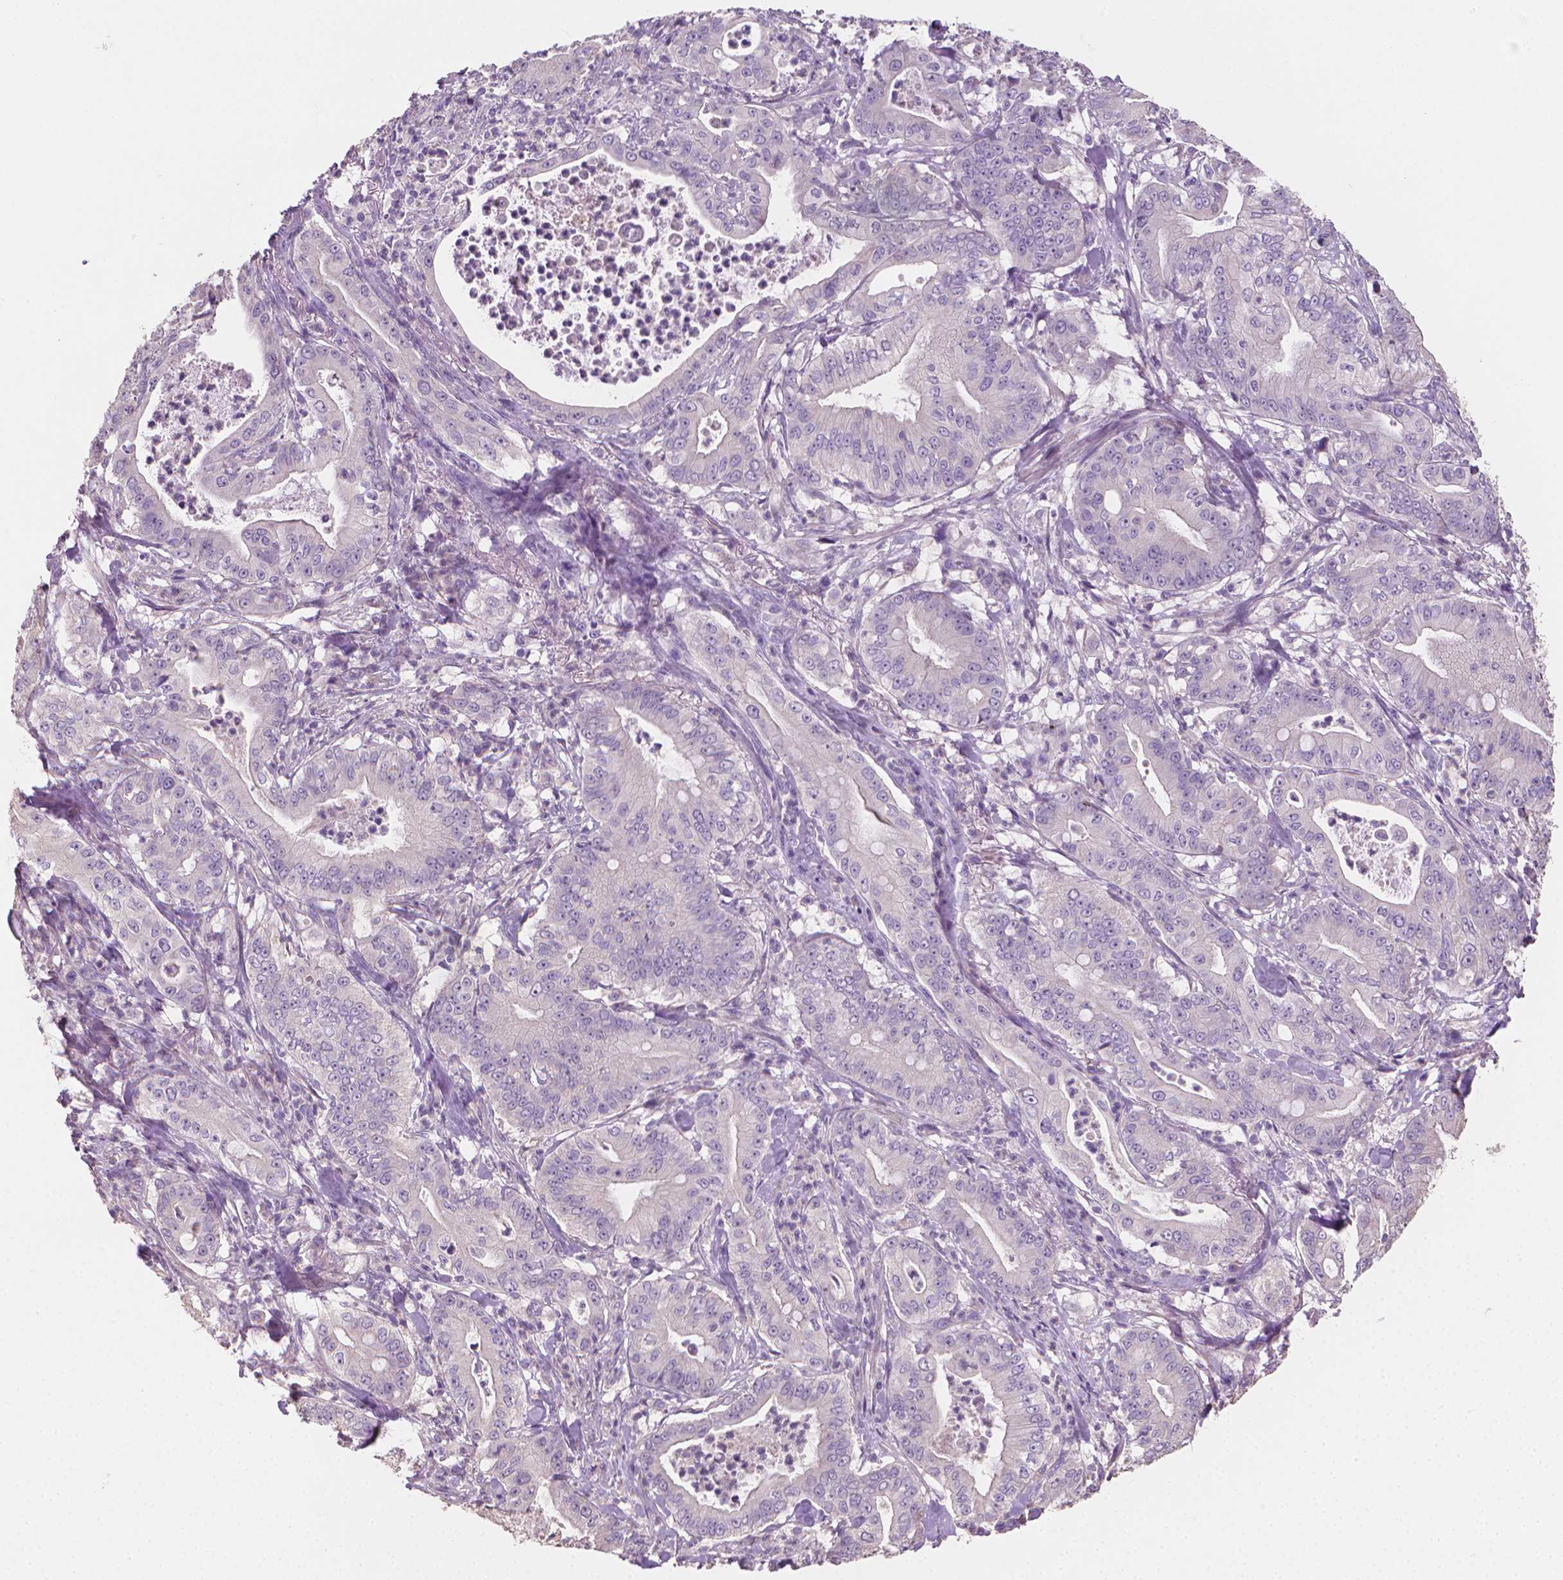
{"staining": {"intensity": "negative", "quantity": "none", "location": "none"}, "tissue": "pancreatic cancer", "cell_type": "Tumor cells", "image_type": "cancer", "snomed": [{"axis": "morphology", "description": "Adenocarcinoma, NOS"}, {"axis": "topography", "description": "Pancreas"}], "caption": "An image of pancreatic cancer (adenocarcinoma) stained for a protein exhibits no brown staining in tumor cells.", "gene": "CATIP", "patient": {"sex": "male", "age": 71}}